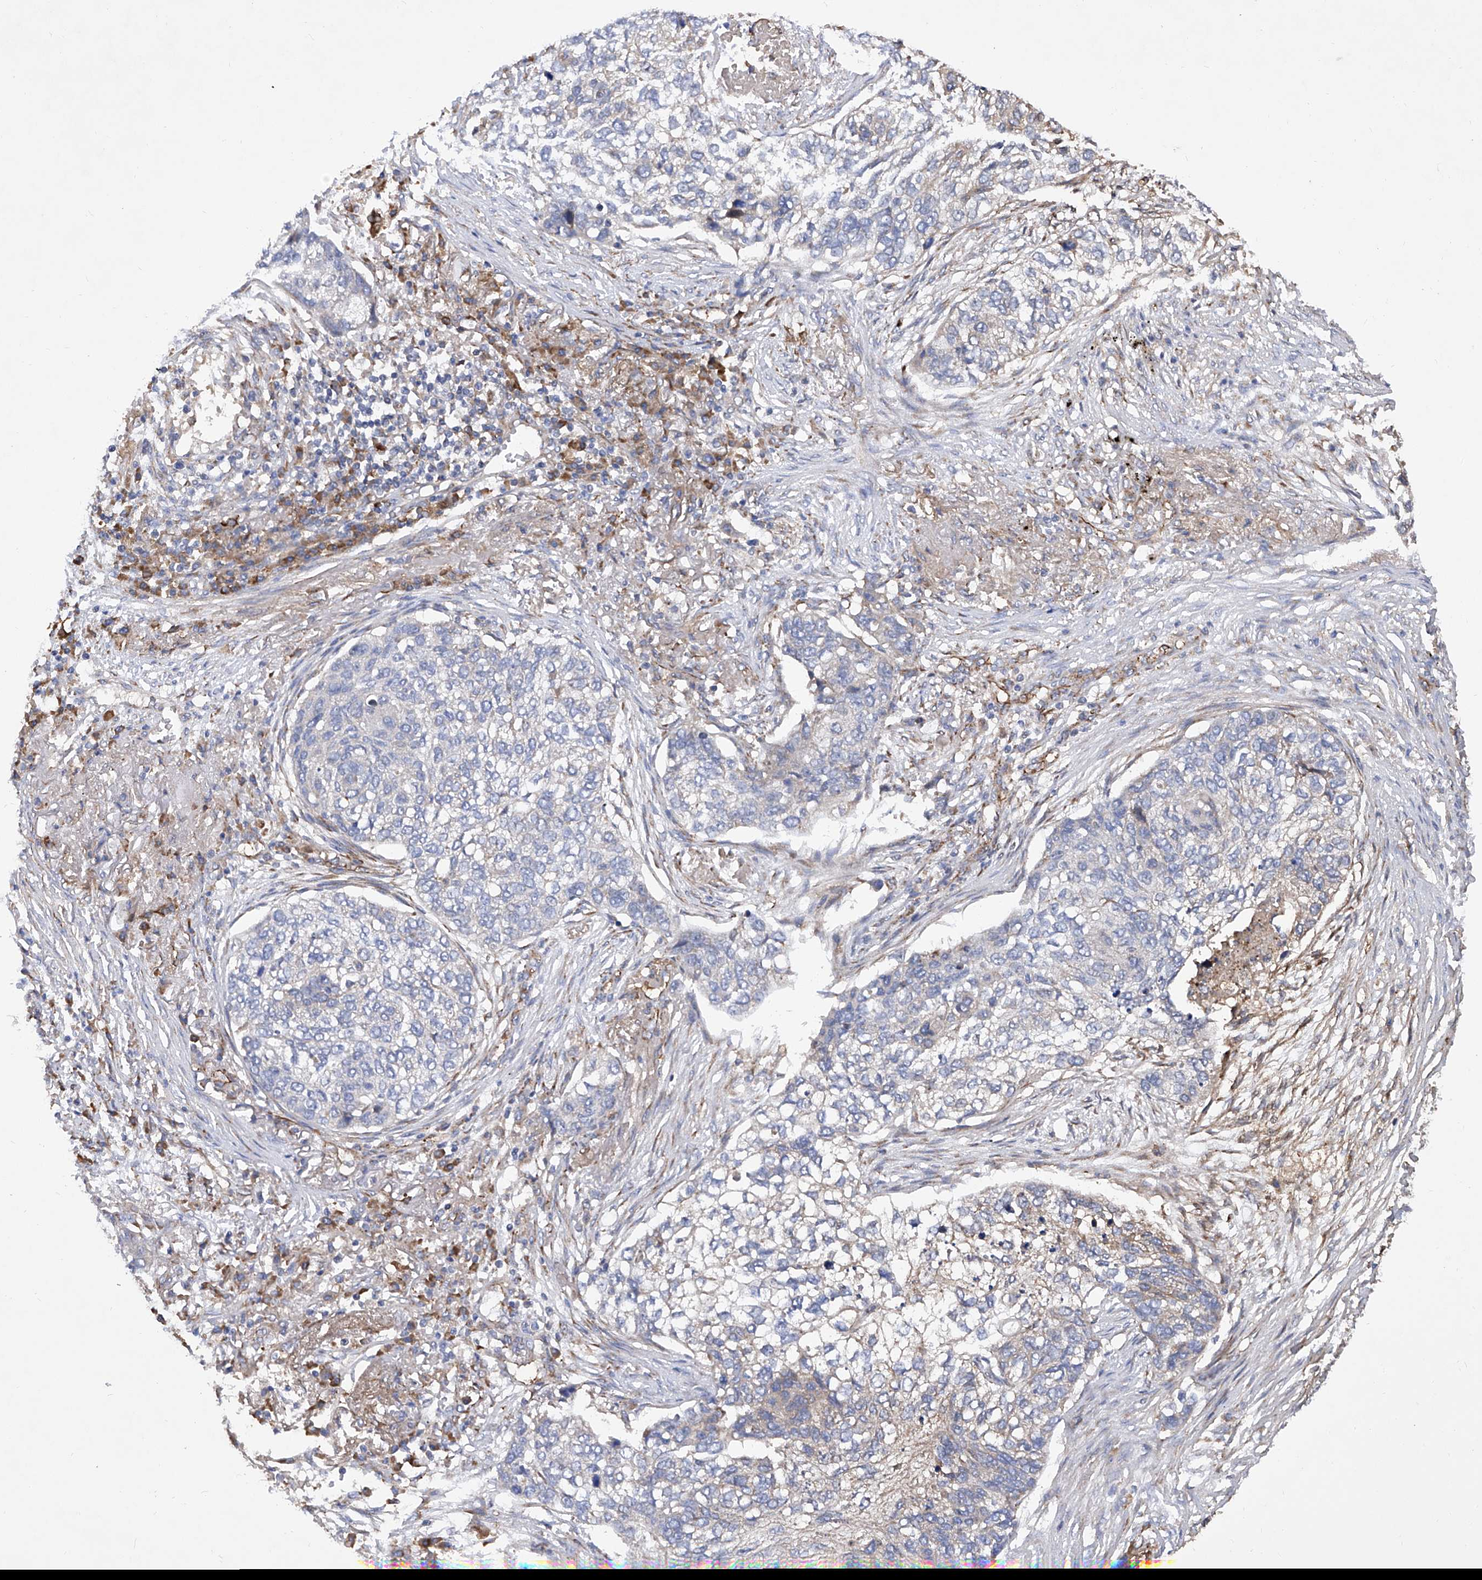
{"staining": {"intensity": "weak", "quantity": "<25%", "location": "cytoplasmic/membranous"}, "tissue": "lung cancer", "cell_type": "Tumor cells", "image_type": "cancer", "snomed": [{"axis": "morphology", "description": "Squamous cell carcinoma, NOS"}, {"axis": "topography", "description": "Lung"}], "caption": "This image is of lung cancer stained with IHC to label a protein in brown with the nuclei are counter-stained blue. There is no staining in tumor cells.", "gene": "INPP5B", "patient": {"sex": "female", "age": 63}}